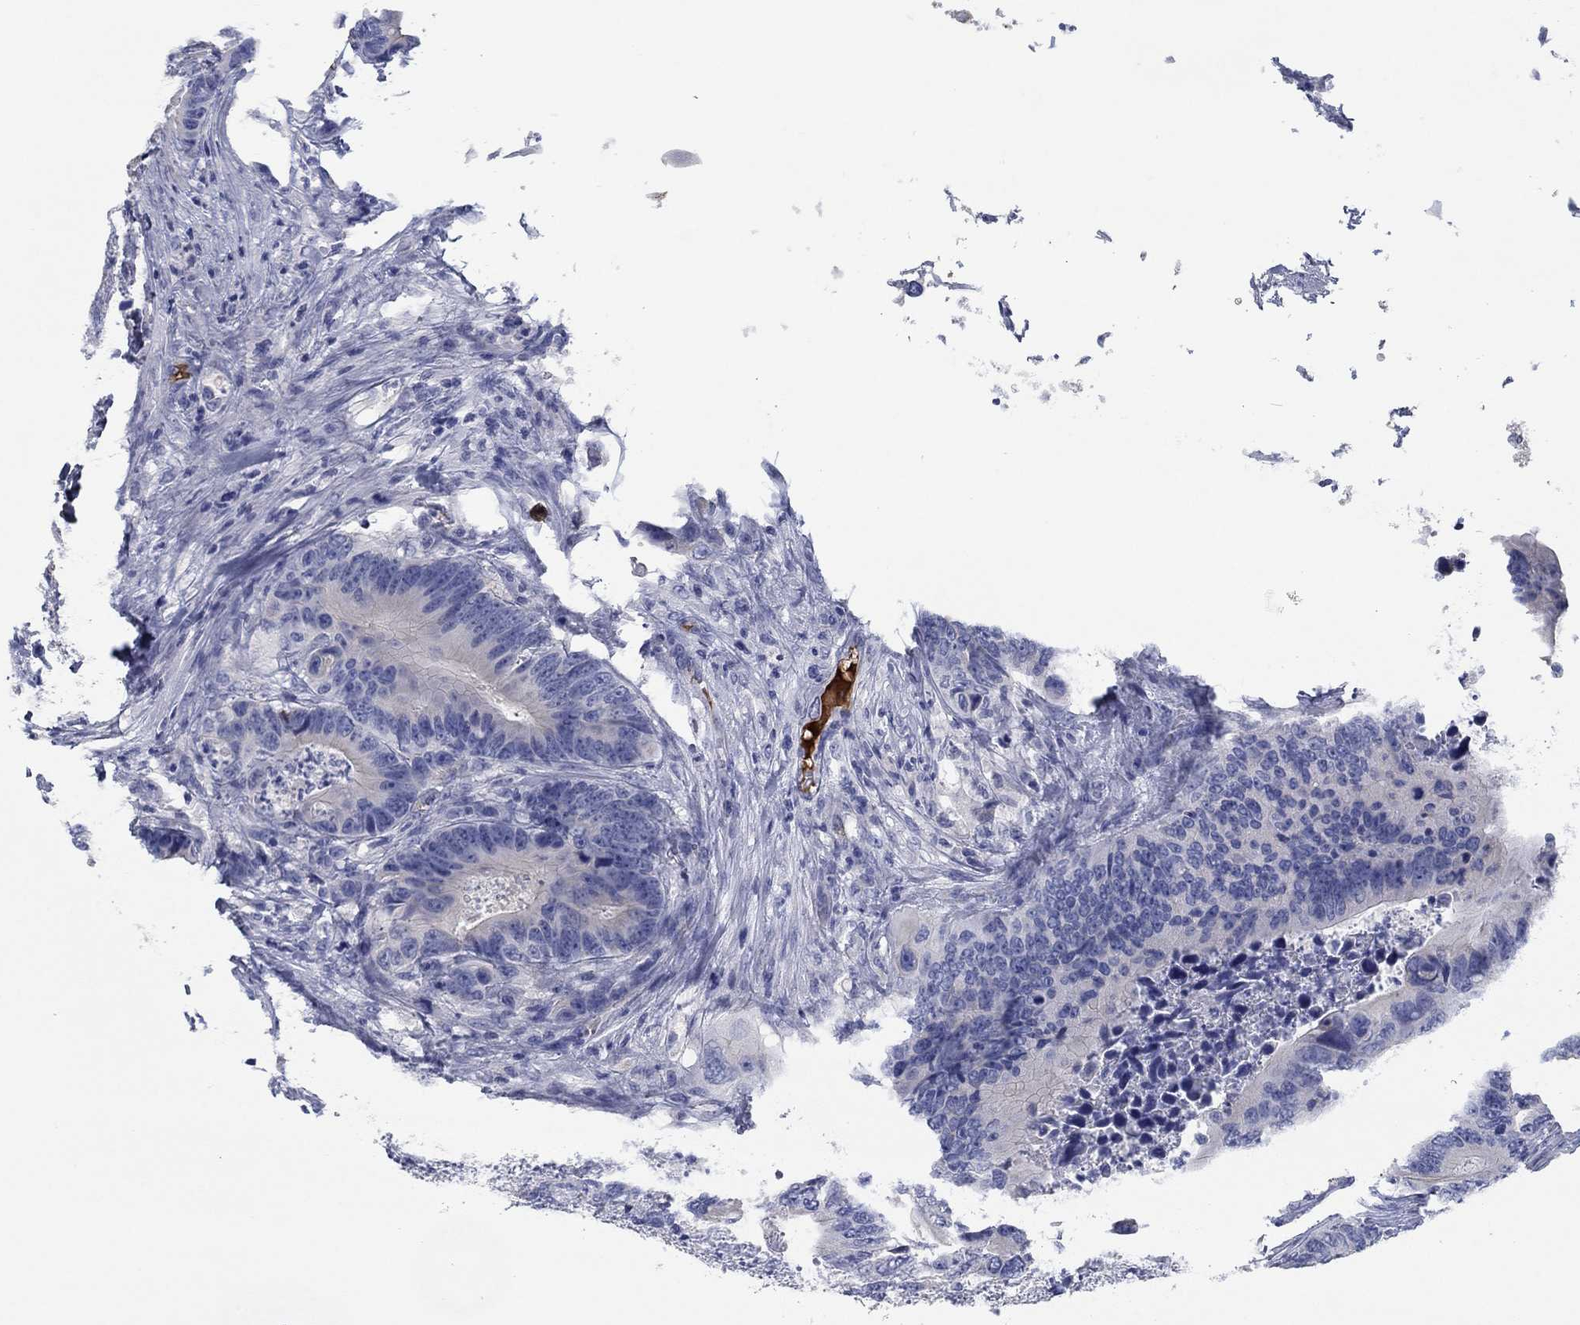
{"staining": {"intensity": "negative", "quantity": "none", "location": "none"}, "tissue": "colorectal cancer", "cell_type": "Tumor cells", "image_type": "cancer", "snomed": [{"axis": "morphology", "description": "Adenocarcinoma, NOS"}, {"axis": "topography", "description": "Colon"}], "caption": "Immunohistochemistry (IHC) image of colorectal cancer (adenocarcinoma) stained for a protein (brown), which exhibits no staining in tumor cells.", "gene": "APOC3", "patient": {"sex": "female", "age": 90}}